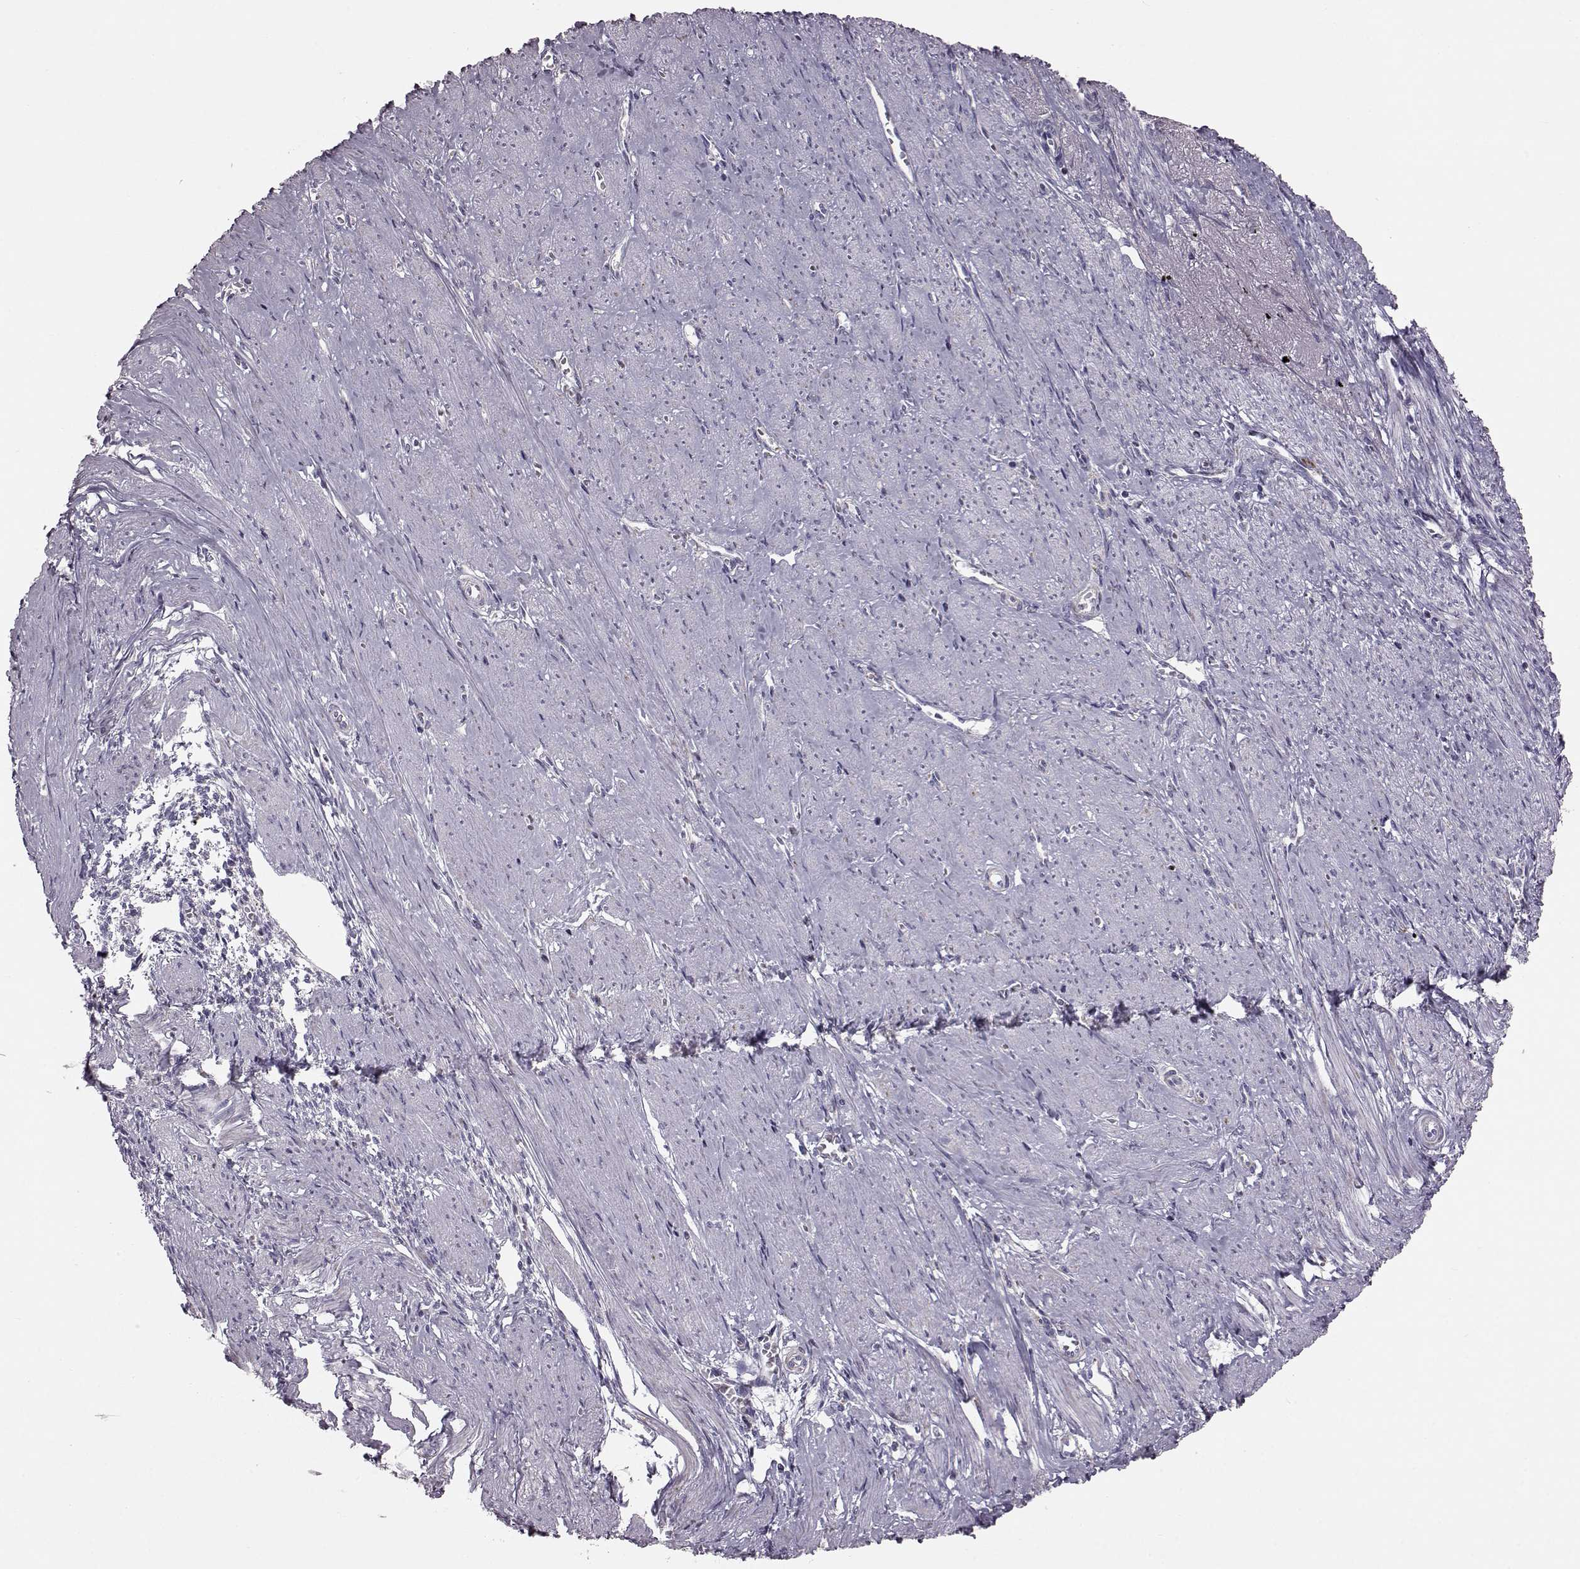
{"staining": {"intensity": "negative", "quantity": "none", "location": "none"}, "tissue": "endometrium", "cell_type": "Cells in endometrial stroma", "image_type": "normal", "snomed": [{"axis": "morphology", "description": "Normal tissue, NOS"}, {"axis": "topography", "description": "Endometrium"}], "caption": "This photomicrograph is of benign endometrium stained with immunohistochemistry (IHC) to label a protein in brown with the nuclei are counter-stained blue. There is no staining in cells in endometrial stroma.", "gene": "ATP5MF", "patient": {"sex": "female", "age": 37}}